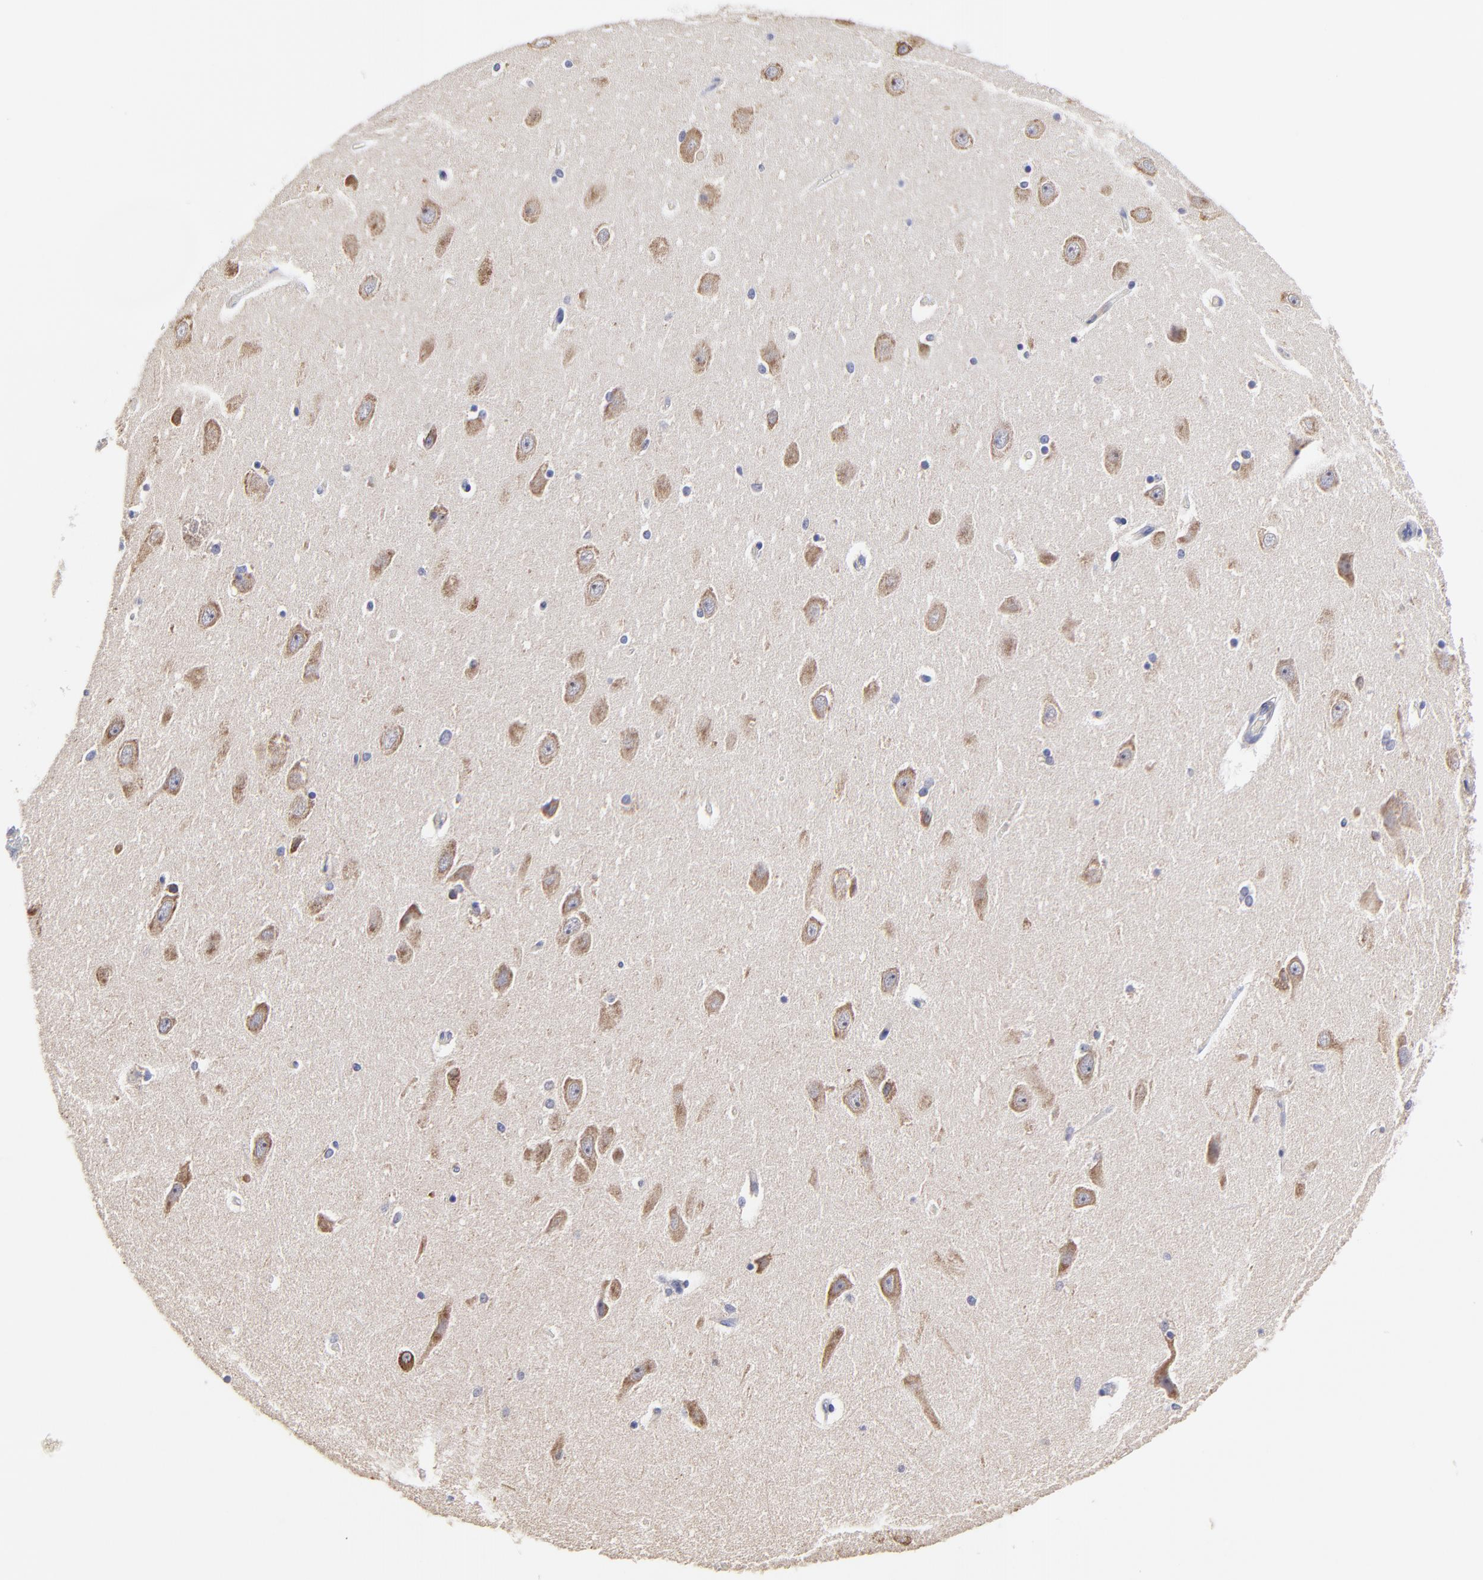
{"staining": {"intensity": "negative", "quantity": "none", "location": "none"}, "tissue": "hippocampus", "cell_type": "Glial cells", "image_type": "normal", "snomed": [{"axis": "morphology", "description": "Normal tissue, NOS"}, {"axis": "topography", "description": "Hippocampus"}], "caption": "This is an IHC micrograph of normal hippocampus. There is no positivity in glial cells.", "gene": "GCSAM", "patient": {"sex": "female", "age": 54}}